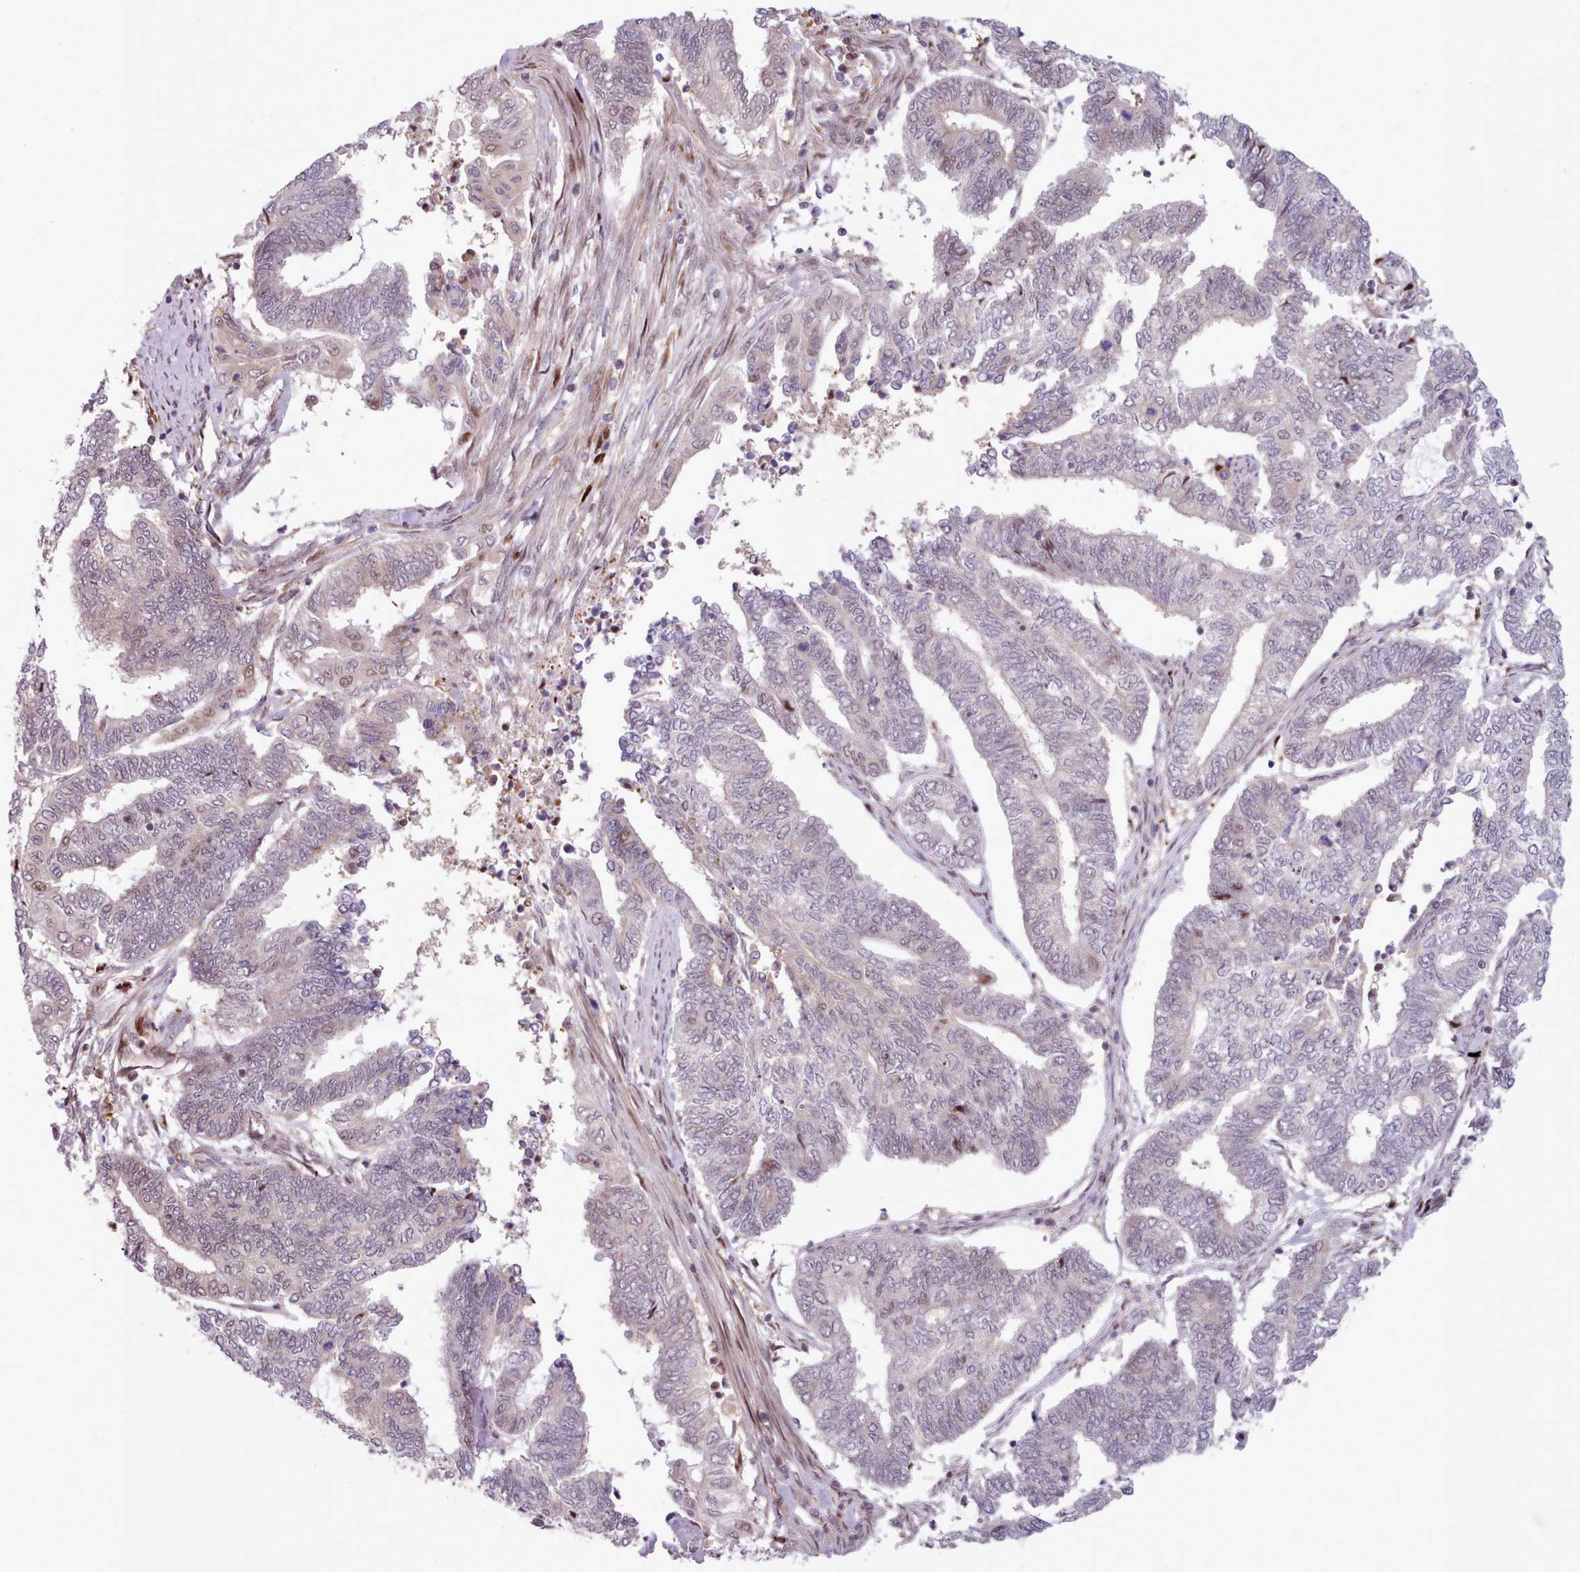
{"staining": {"intensity": "negative", "quantity": "none", "location": "none"}, "tissue": "endometrial cancer", "cell_type": "Tumor cells", "image_type": "cancer", "snomed": [{"axis": "morphology", "description": "Adenocarcinoma, NOS"}, {"axis": "topography", "description": "Uterus"}, {"axis": "topography", "description": "Endometrium"}], "caption": "Micrograph shows no significant protein expression in tumor cells of endometrial cancer (adenocarcinoma).", "gene": "KBTBD7", "patient": {"sex": "female", "age": 70}}